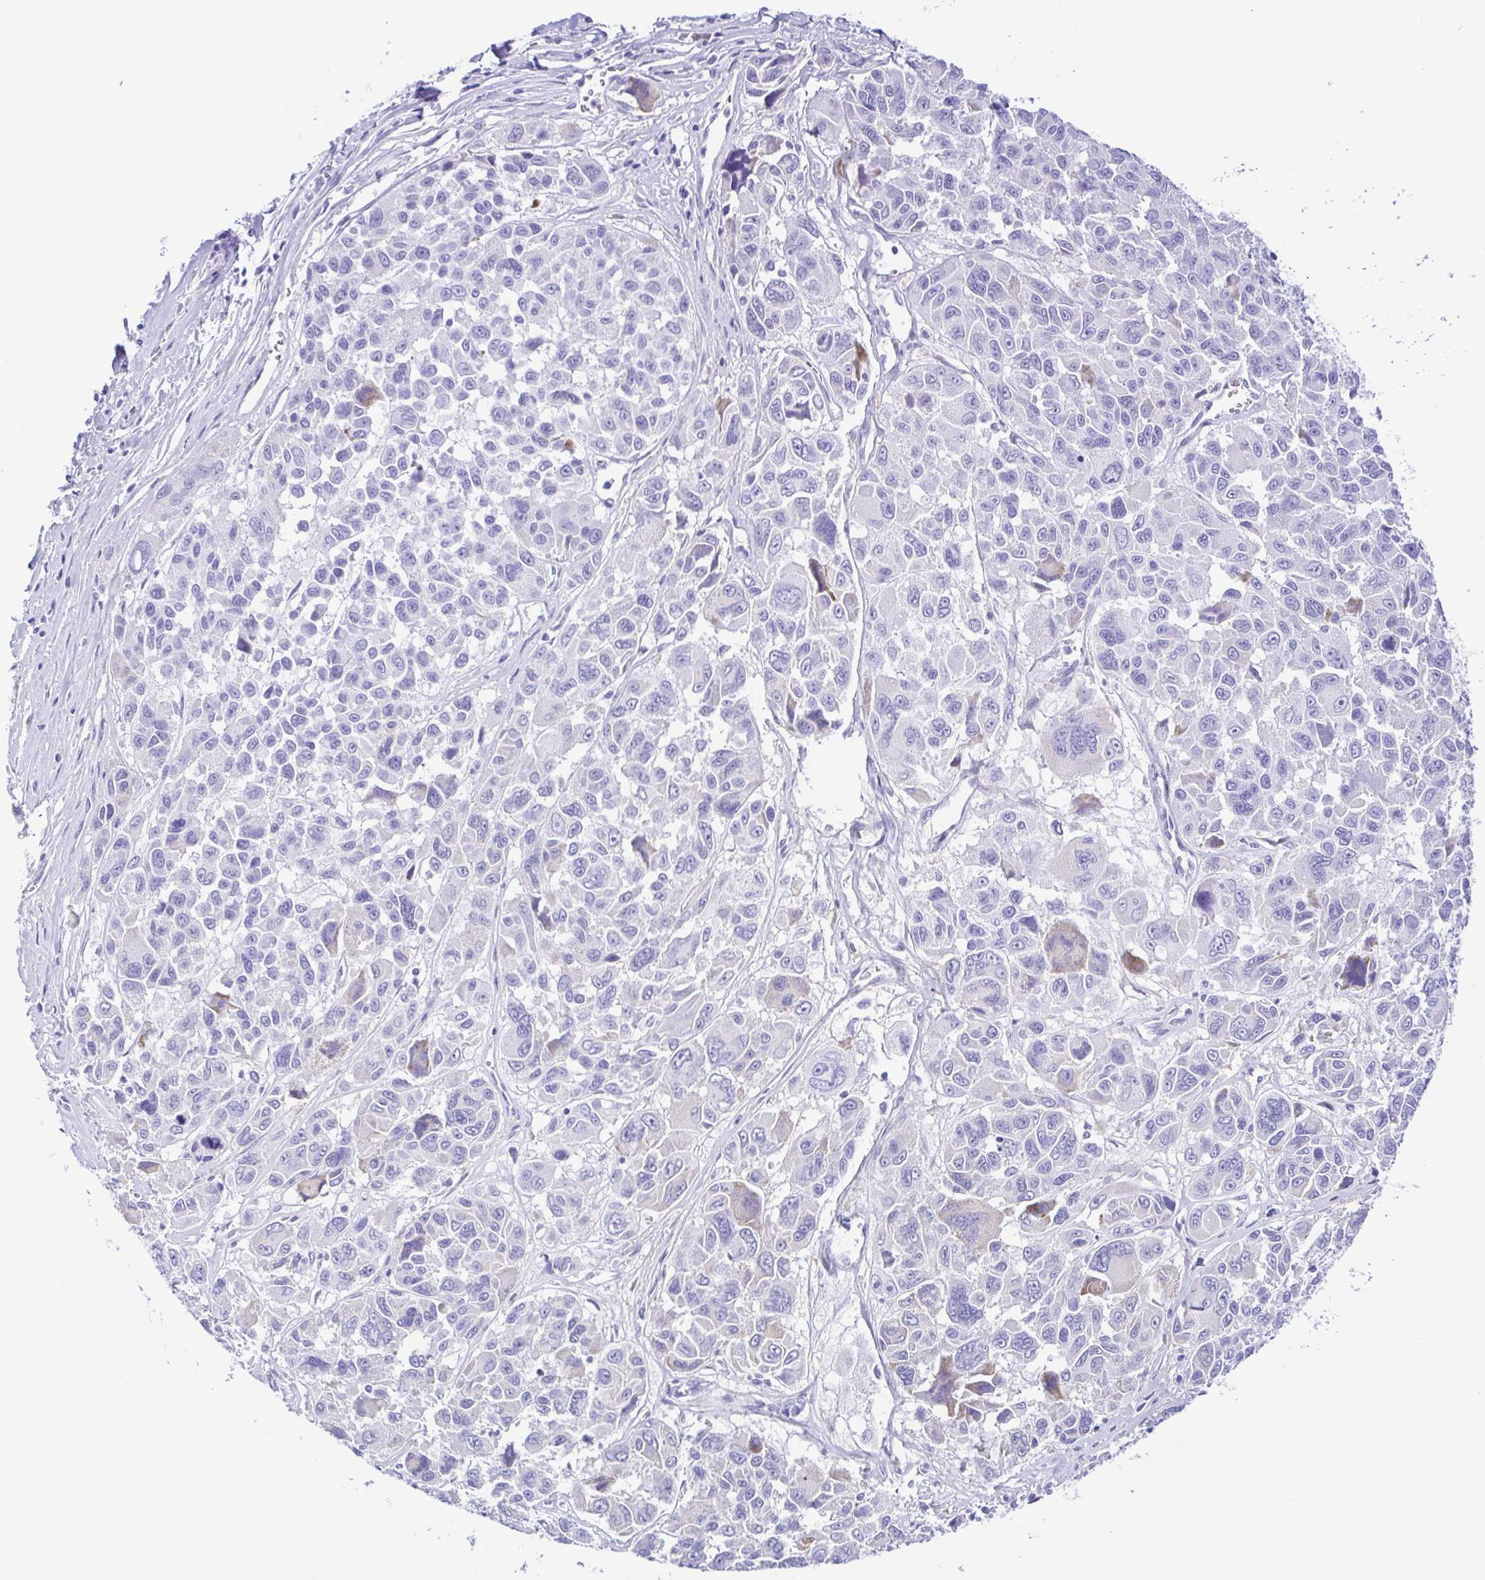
{"staining": {"intensity": "negative", "quantity": "none", "location": "none"}, "tissue": "melanoma", "cell_type": "Tumor cells", "image_type": "cancer", "snomed": [{"axis": "morphology", "description": "Malignant melanoma, NOS"}, {"axis": "topography", "description": "Skin"}], "caption": "A photomicrograph of melanoma stained for a protein shows no brown staining in tumor cells.", "gene": "GPR17", "patient": {"sex": "female", "age": 66}}